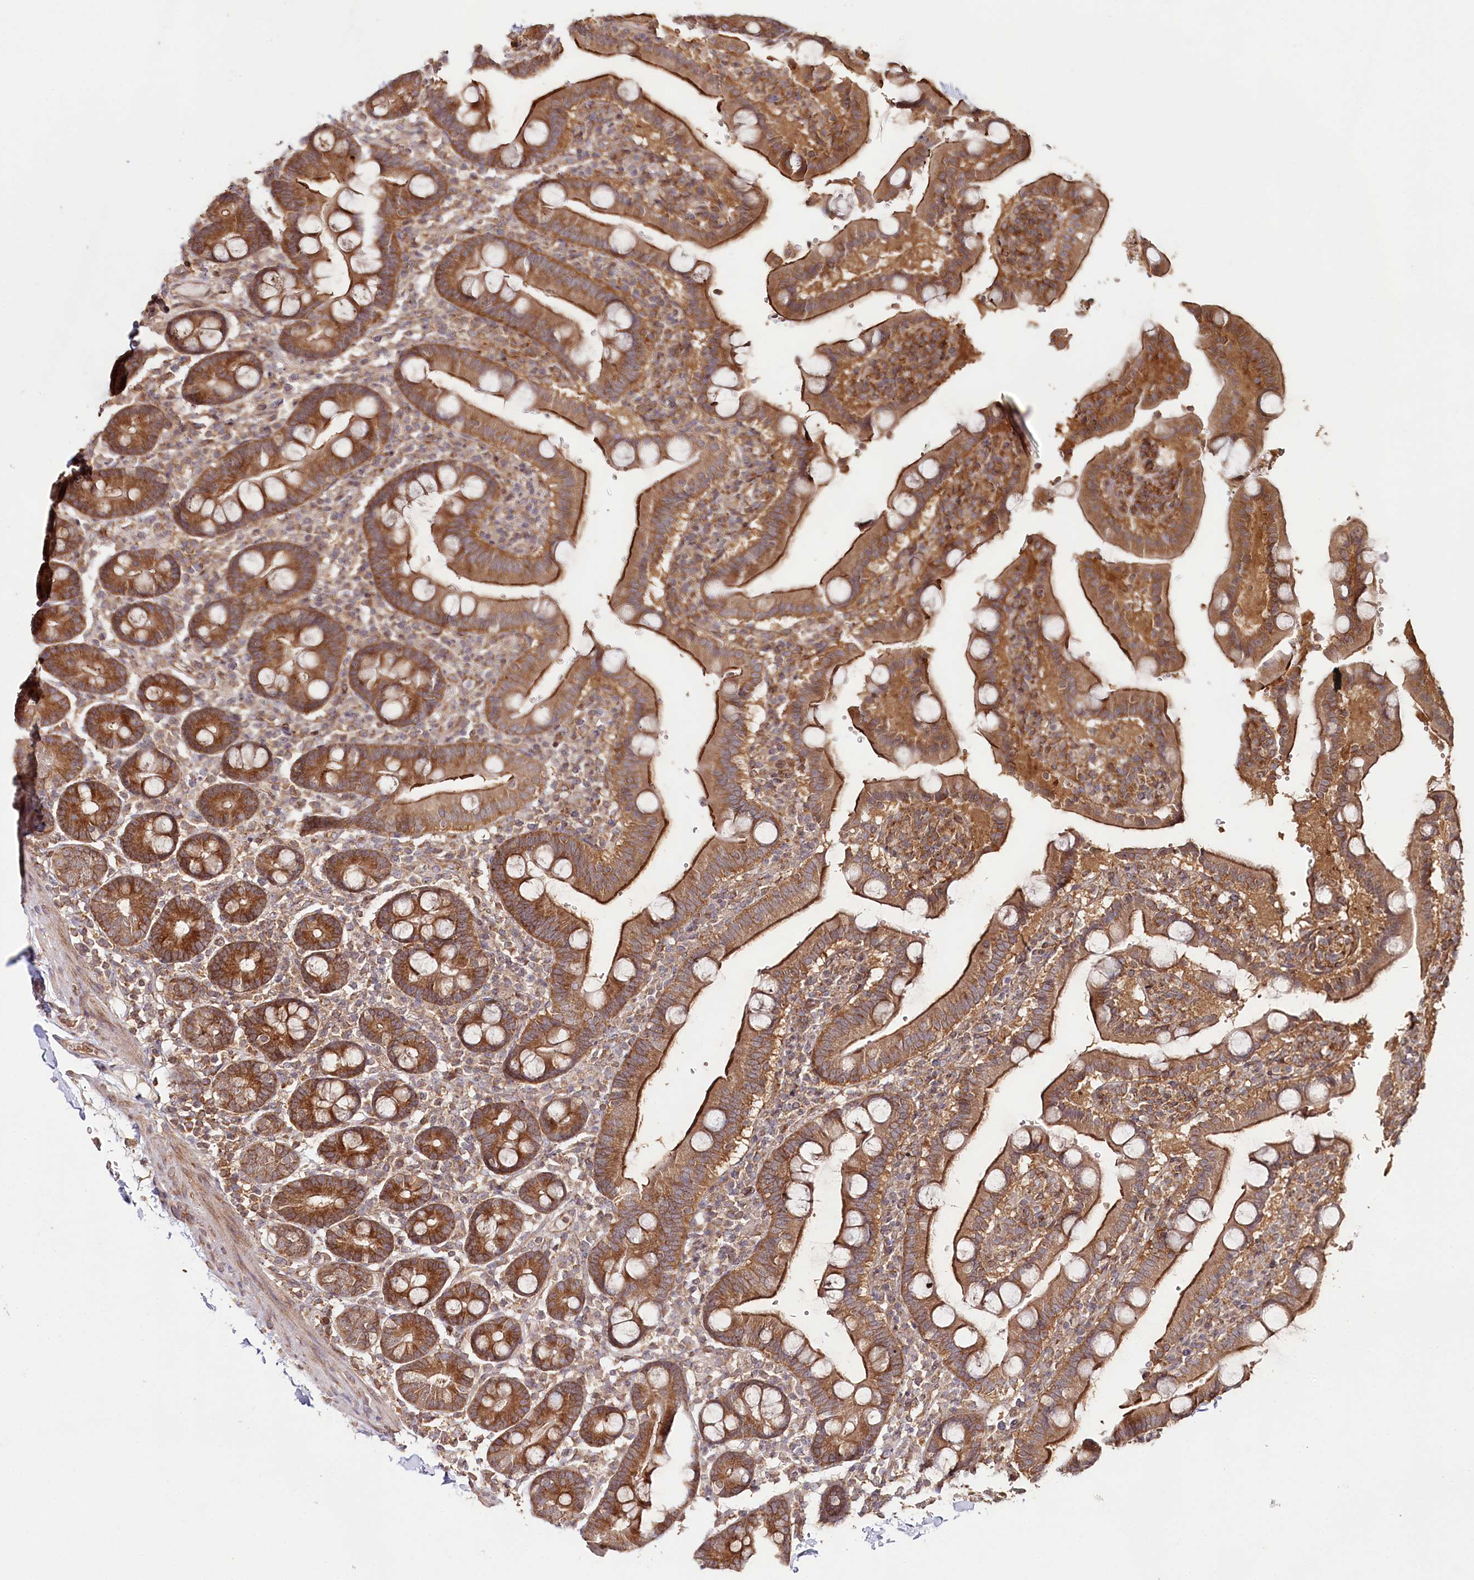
{"staining": {"intensity": "strong", "quantity": ">75%", "location": "cytoplasmic/membranous"}, "tissue": "duodenum", "cell_type": "Glandular cells", "image_type": "normal", "snomed": [{"axis": "morphology", "description": "Normal tissue, NOS"}, {"axis": "topography", "description": "Small intestine, NOS"}], "caption": "Normal duodenum exhibits strong cytoplasmic/membranous staining in approximately >75% of glandular cells, visualized by immunohistochemistry.", "gene": "OTUD4", "patient": {"sex": "female", "age": 71}}